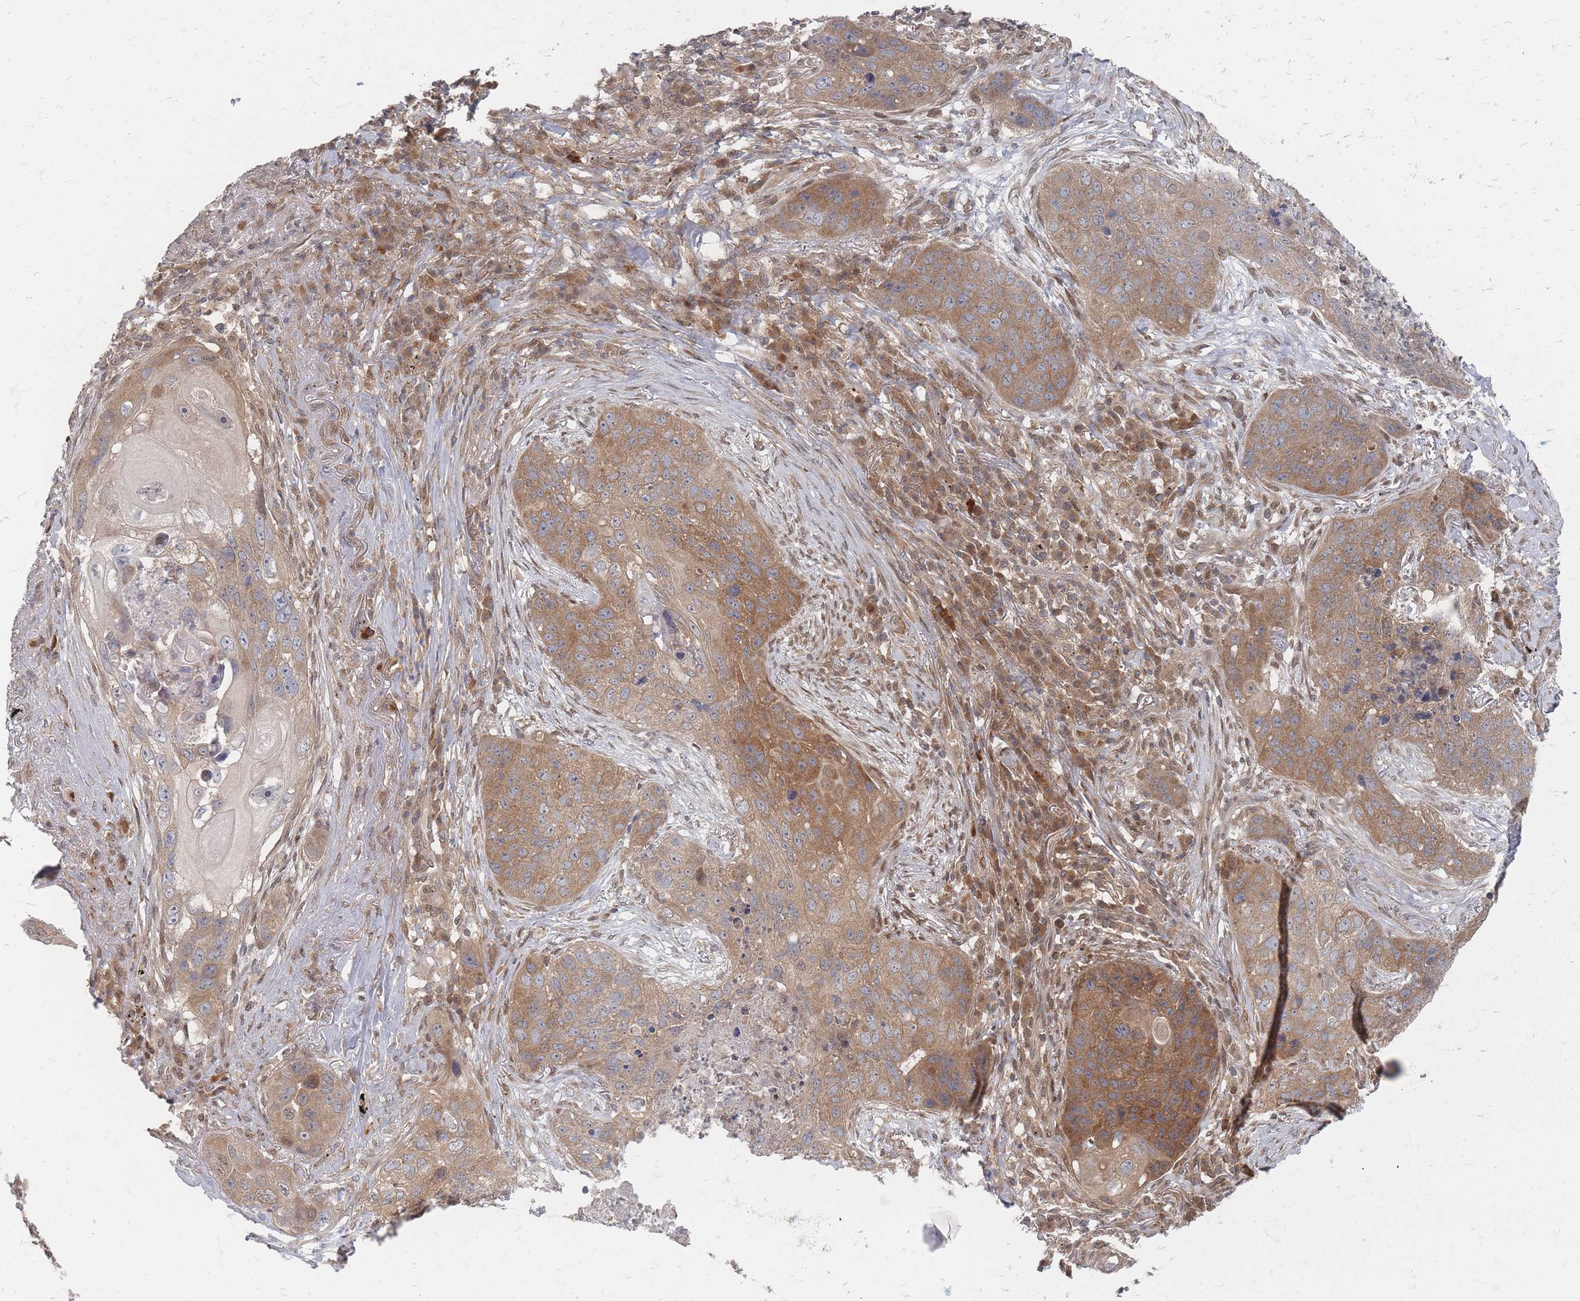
{"staining": {"intensity": "moderate", "quantity": ">75%", "location": "cytoplasmic/membranous"}, "tissue": "lung cancer", "cell_type": "Tumor cells", "image_type": "cancer", "snomed": [{"axis": "morphology", "description": "Squamous cell carcinoma, NOS"}, {"axis": "topography", "description": "Lung"}], "caption": "Squamous cell carcinoma (lung) stained with IHC displays moderate cytoplasmic/membranous staining in approximately >75% of tumor cells. (DAB IHC, brown staining for protein, blue staining for nuclei).", "gene": "PSMD9", "patient": {"sex": "female", "age": 63}}